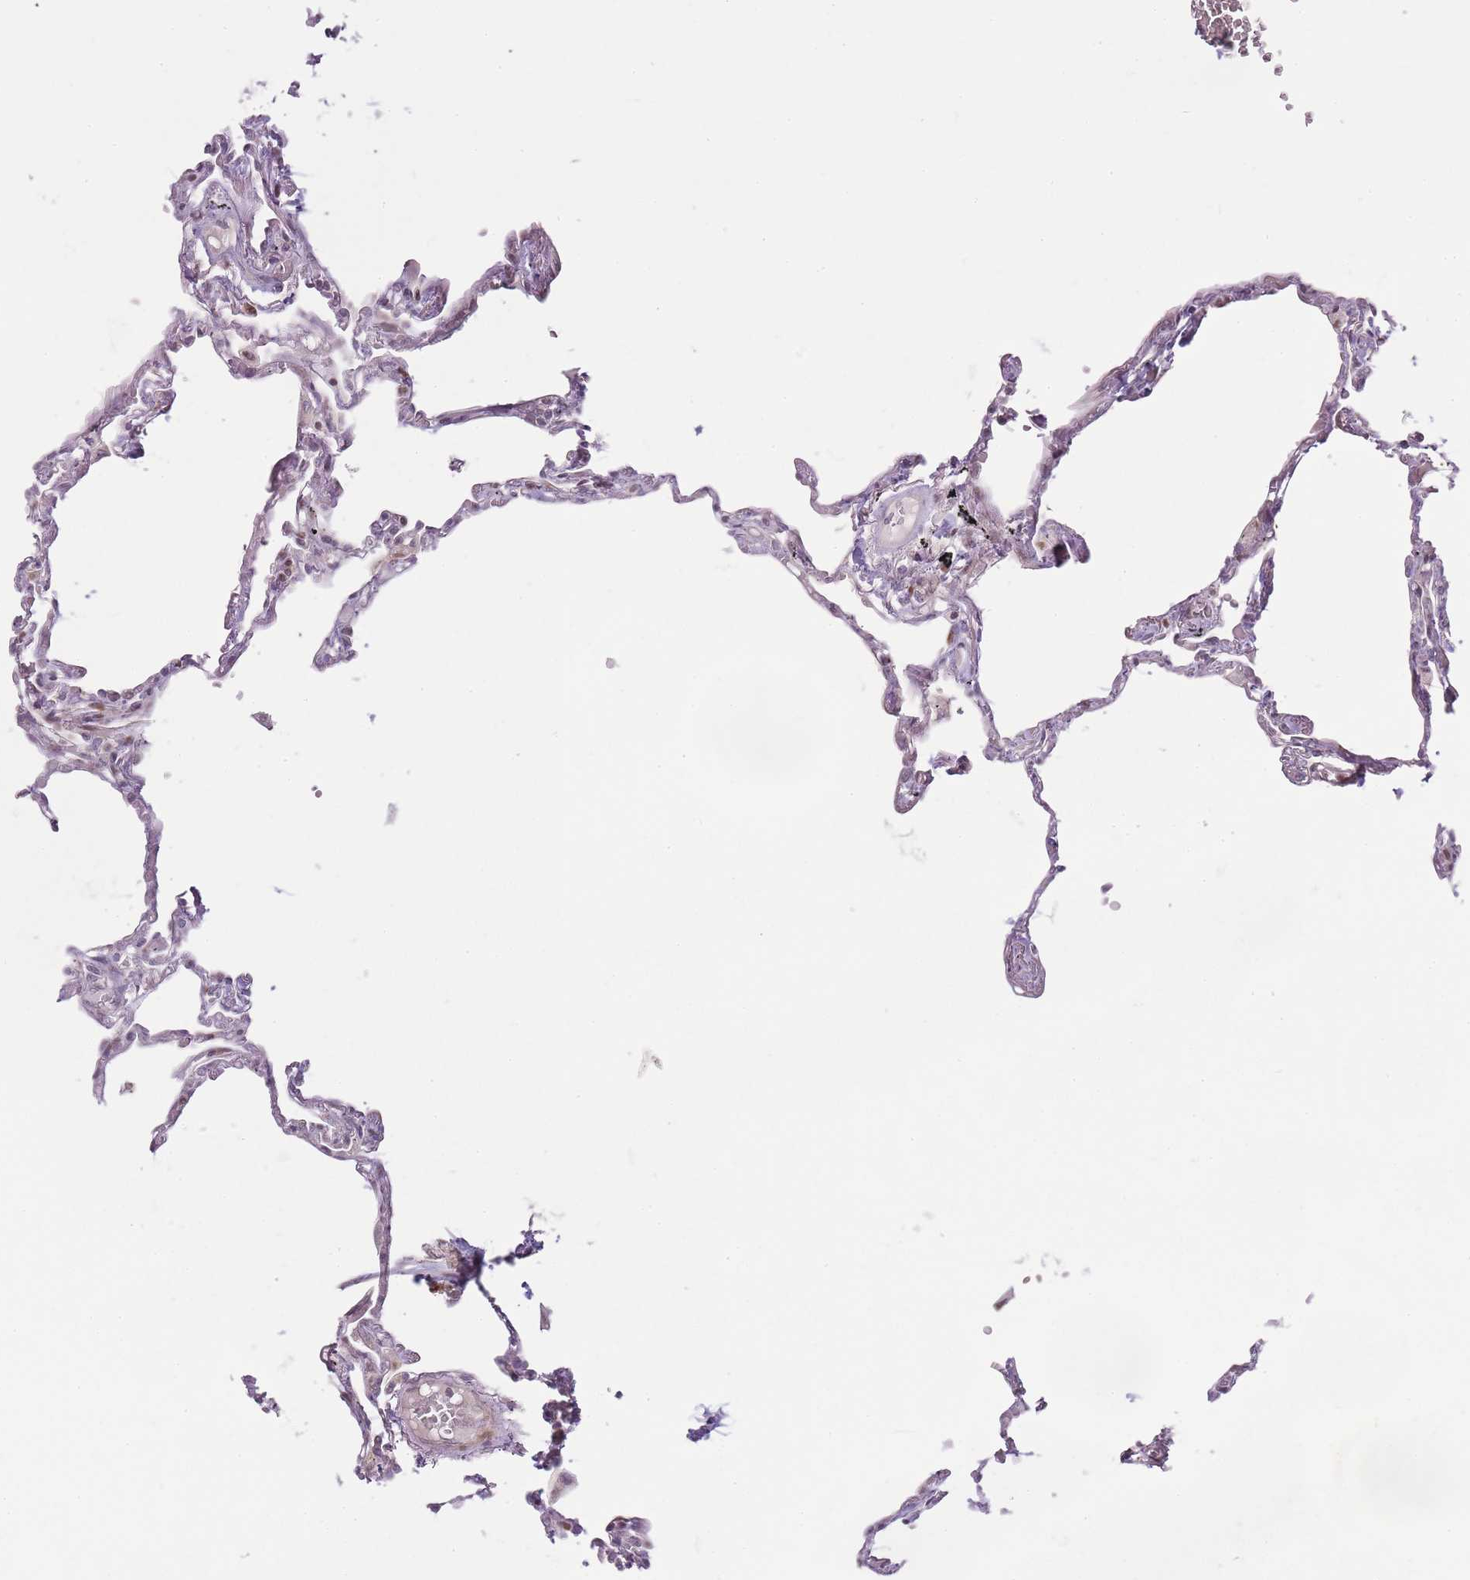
{"staining": {"intensity": "moderate", "quantity": "25%-75%", "location": "nuclear"}, "tissue": "lung", "cell_type": "Alveolar cells", "image_type": "normal", "snomed": [{"axis": "morphology", "description": "Normal tissue, NOS"}, {"axis": "topography", "description": "Lung"}], "caption": "Lung stained with DAB (3,3'-diaminobenzidine) IHC displays medium levels of moderate nuclear expression in about 25%-75% of alveolar cells. The staining was performed using DAB (3,3'-diaminobenzidine), with brown indicating positive protein expression. Nuclei are stained blue with hematoxylin.", "gene": "OGG1", "patient": {"sex": "female", "age": 67}}